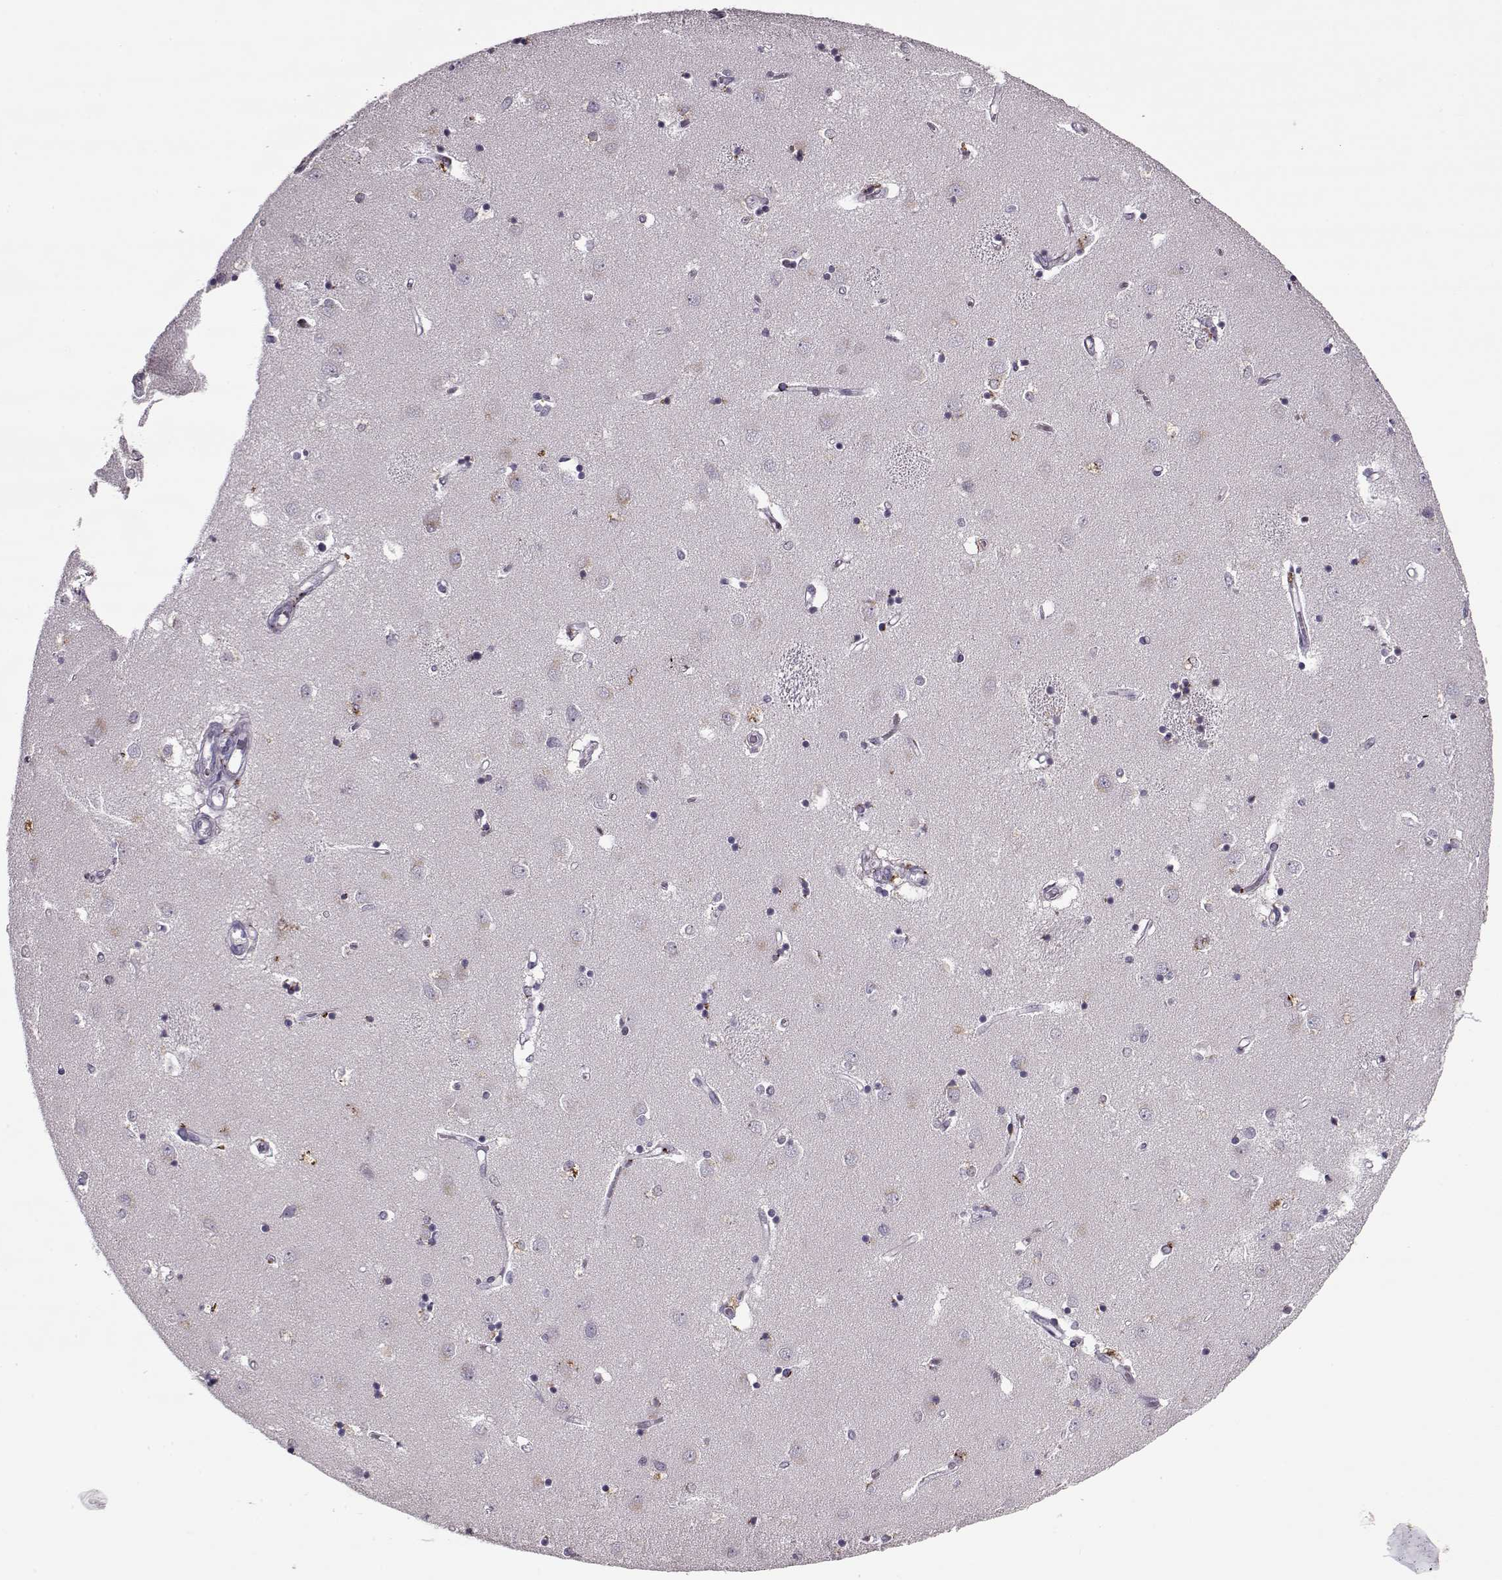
{"staining": {"intensity": "negative", "quantity": "none", "location": "none"}, "tissue": "caudate", "cell_type": "Glial cells", "image_type": "normal", "snomed": [{"axis": "morphology", "description": "Normal tissue, NOS"}, {"axis": "topography", "description": "Lateral ventricle wall"}], "caption": "An image of caudate stained for a protein shows no brown staining in glial cells.", "gene": "ACOT11", "patient": {"sex": "male", "age": 54}}